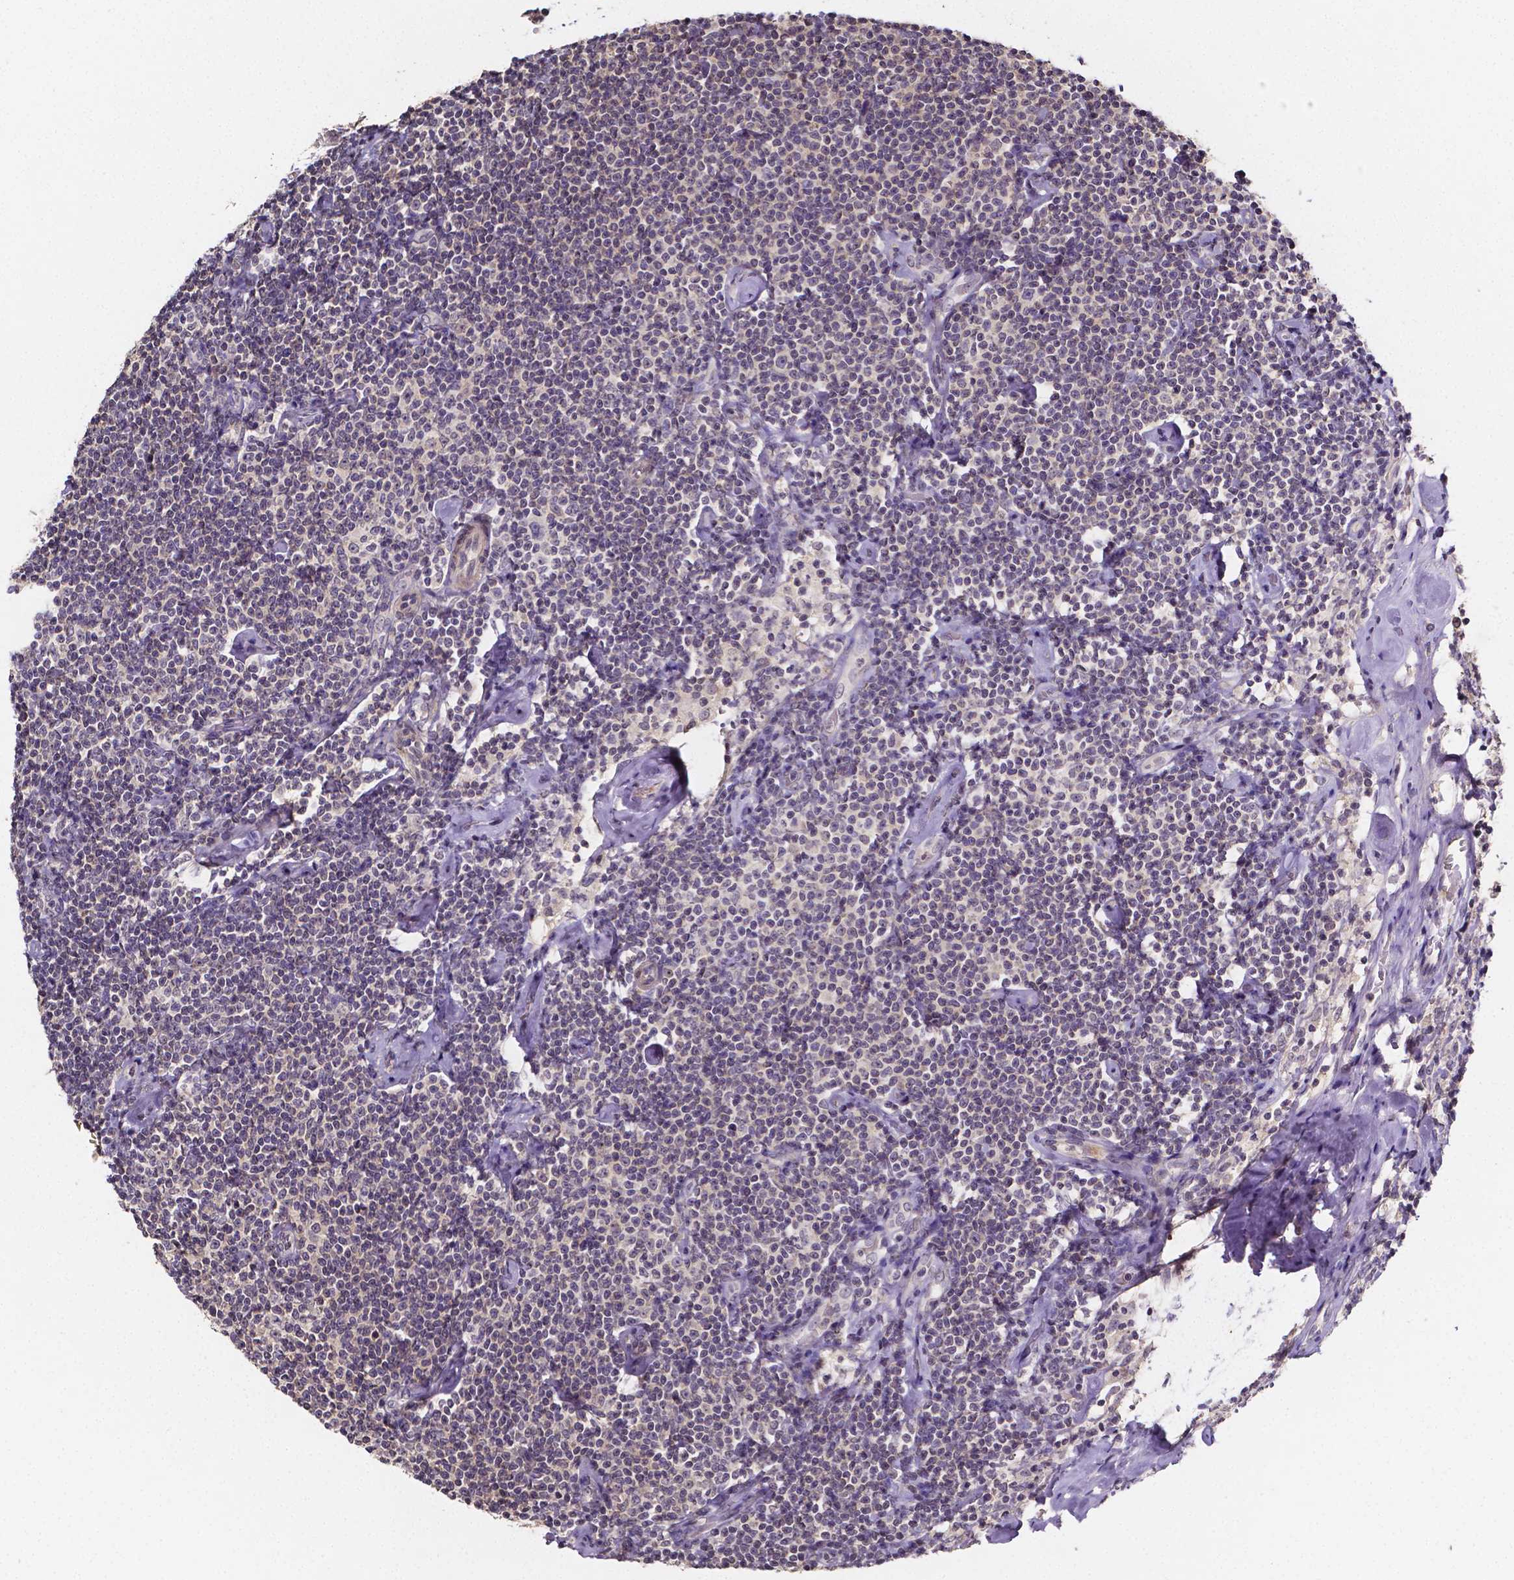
{"staining": {"intensity": "negative", "quantity": "none", "location": "none"}, "tissue": "lymphoma", "cell_type": "Tumor cells", "image_type": "cancer", "snomed": [{"axis": "morphology", "description": "Malignant lymphoma, non-Hodgkin's type, Low grade"}, {"axis": "topography", "description": "Lymph node"}], "caption": "Human lymphoma stained for a protein using IHC demonstrates no expression in tumor cells.", "gene": "NRGN", "patient": {"sex": "male", "age": 81}}